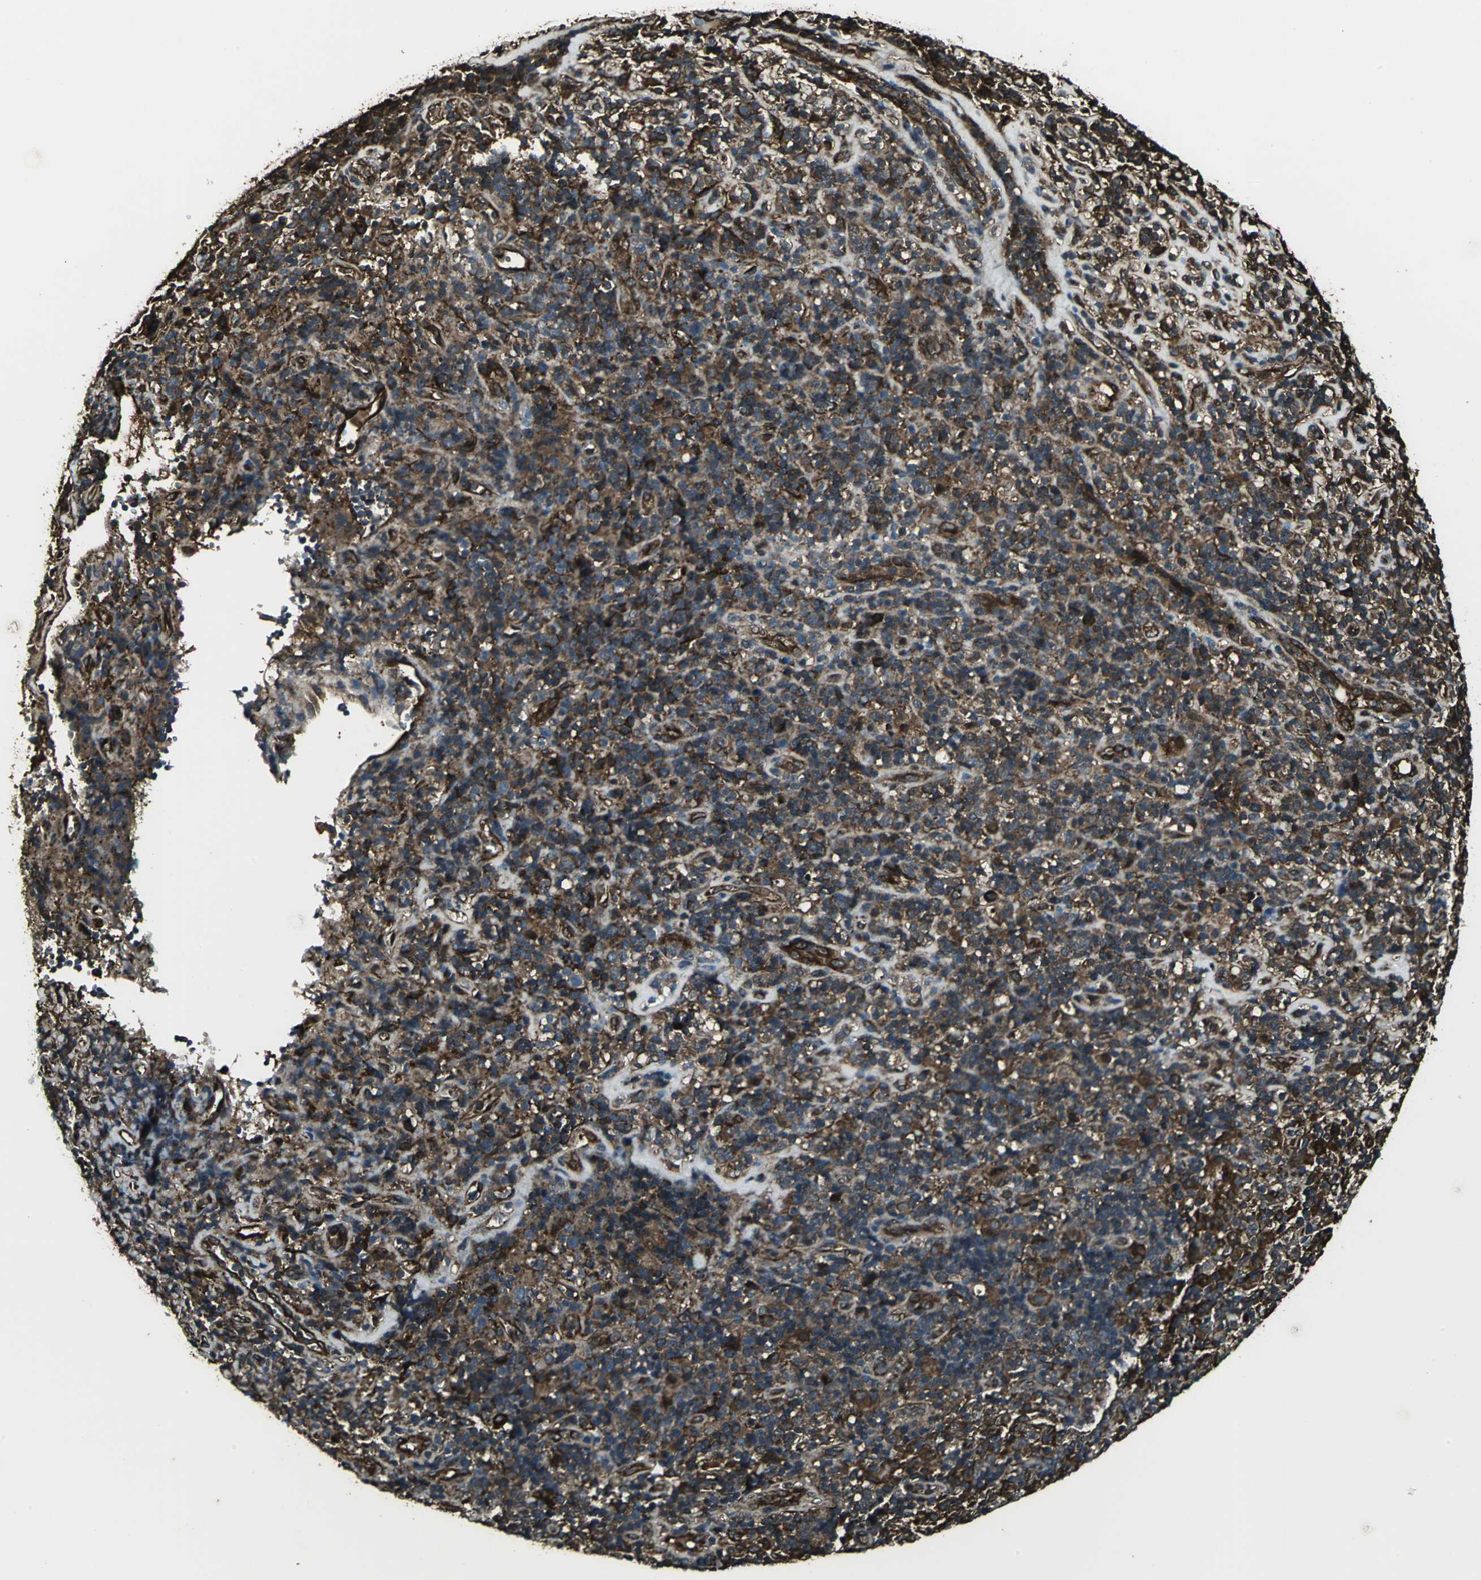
{"staining": {"intensity": "strong", "quantity": ">75%", "location": "cytoplasmic/membranous"}, "tissue": "lymphoma", "cell_type": "Tumor cells", "image_type": "cancer", "snomed": [{"axis": "morphology", "description": "Hodgkin's disease, NOS"}, {"axis": "topography", "description": "Lymph node"}], "caption": "Brown immunohistochemical staining in human lymphoma reveals strong cytoplasmic/membranous expression in approximately >75% of tumor cells.", "gene": "PRXL2B", "patient": {"sex": "male", "age": 65}}